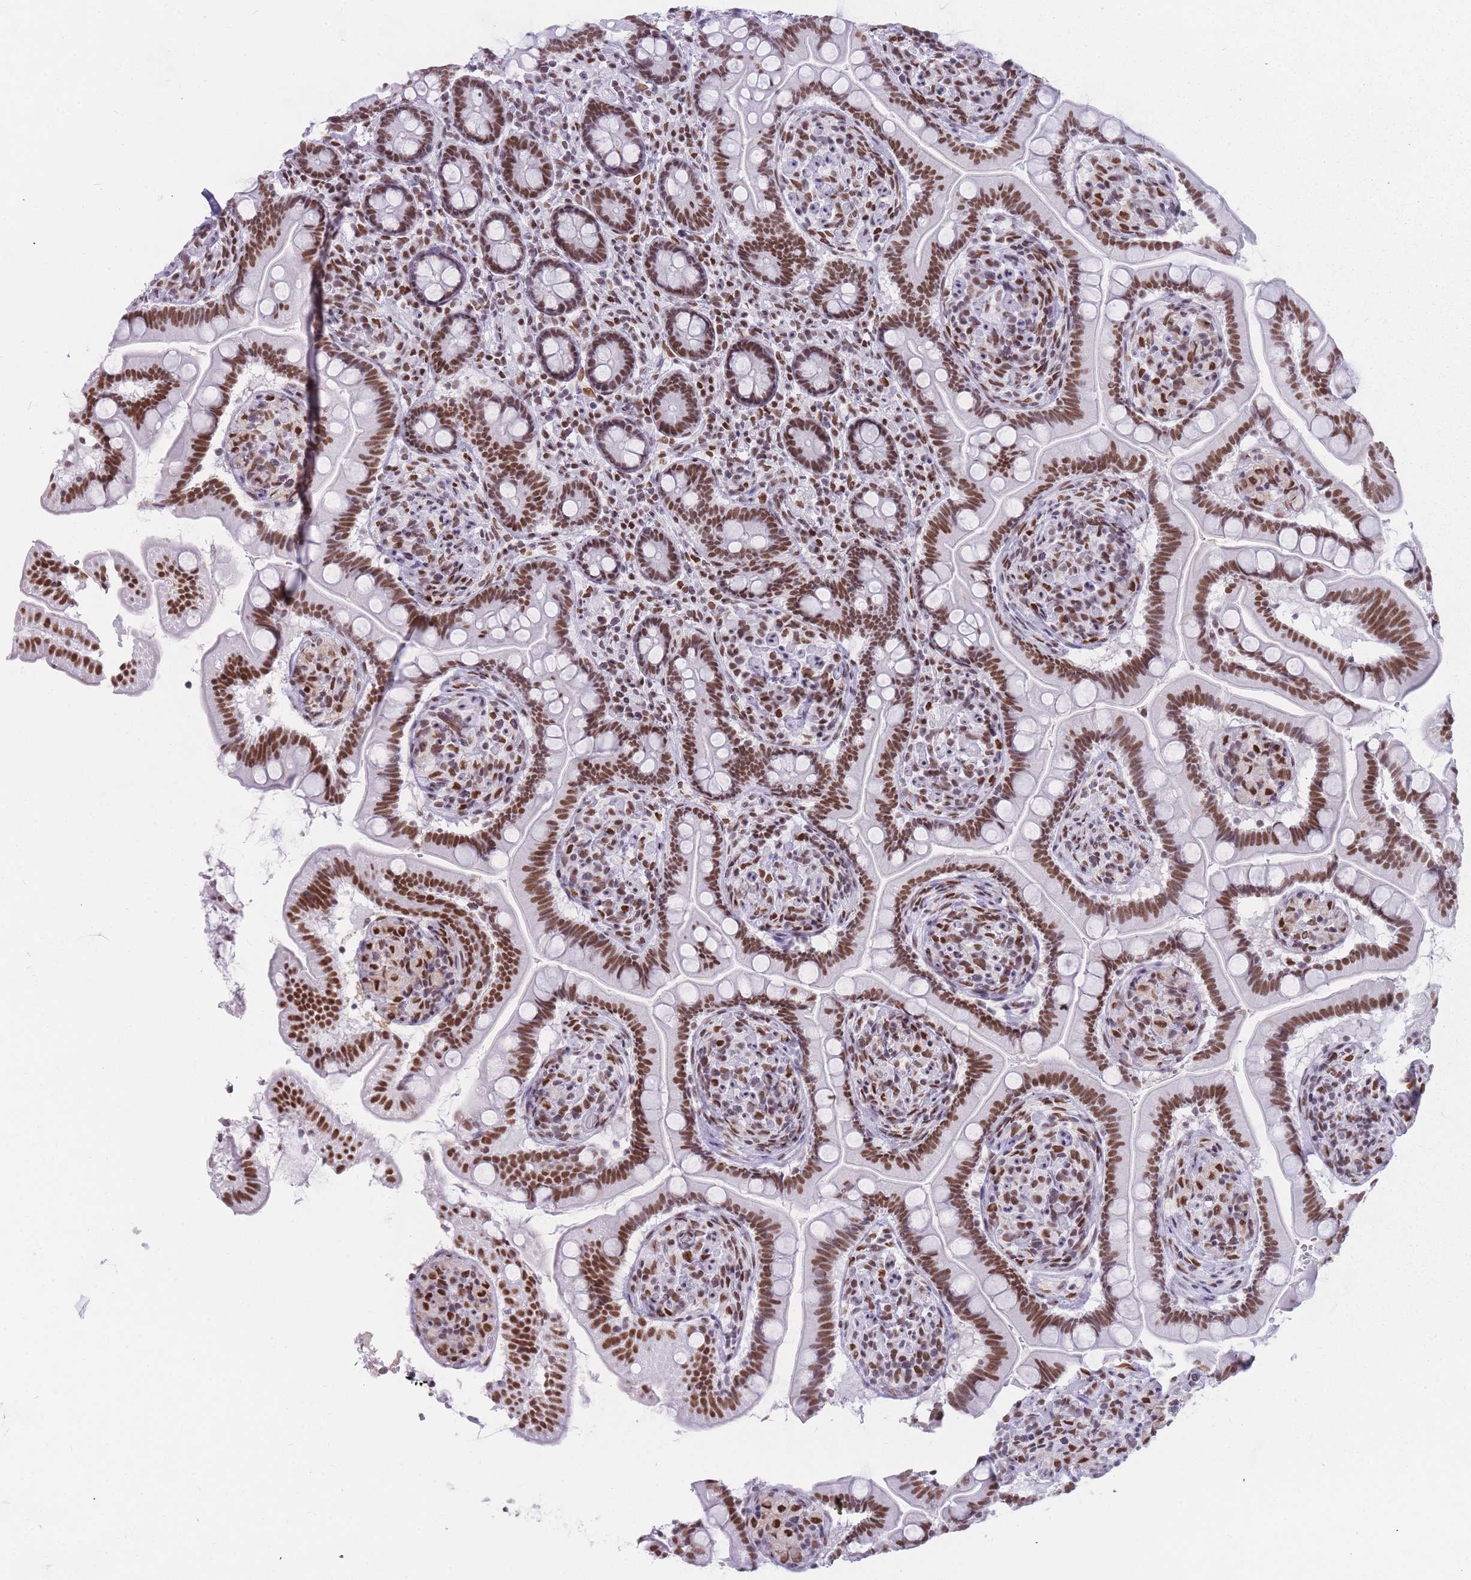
{"staining": {"intensity": "strong", "quantity": ">75%", "location": "nuclear"}, "tissue": "small intestine", "cell_type": "Glandular cells", "image_type": "normal", "snomed": [{"axis": "morphology", "description": "Normal tissue, NOS"}, {"axis": "topography", "description": "Small intestine"}], "caption": "IHC photomicrograph of unremarkable small intestine: human small intestine stained using IHC demonstrates high levels of strong protein expression localized specifically in the nuclear of glandular cells, appearing as a nuclear brown color.", "gene": "HNRNPUL1", "patient": {"sex": "female", "age": 64}}